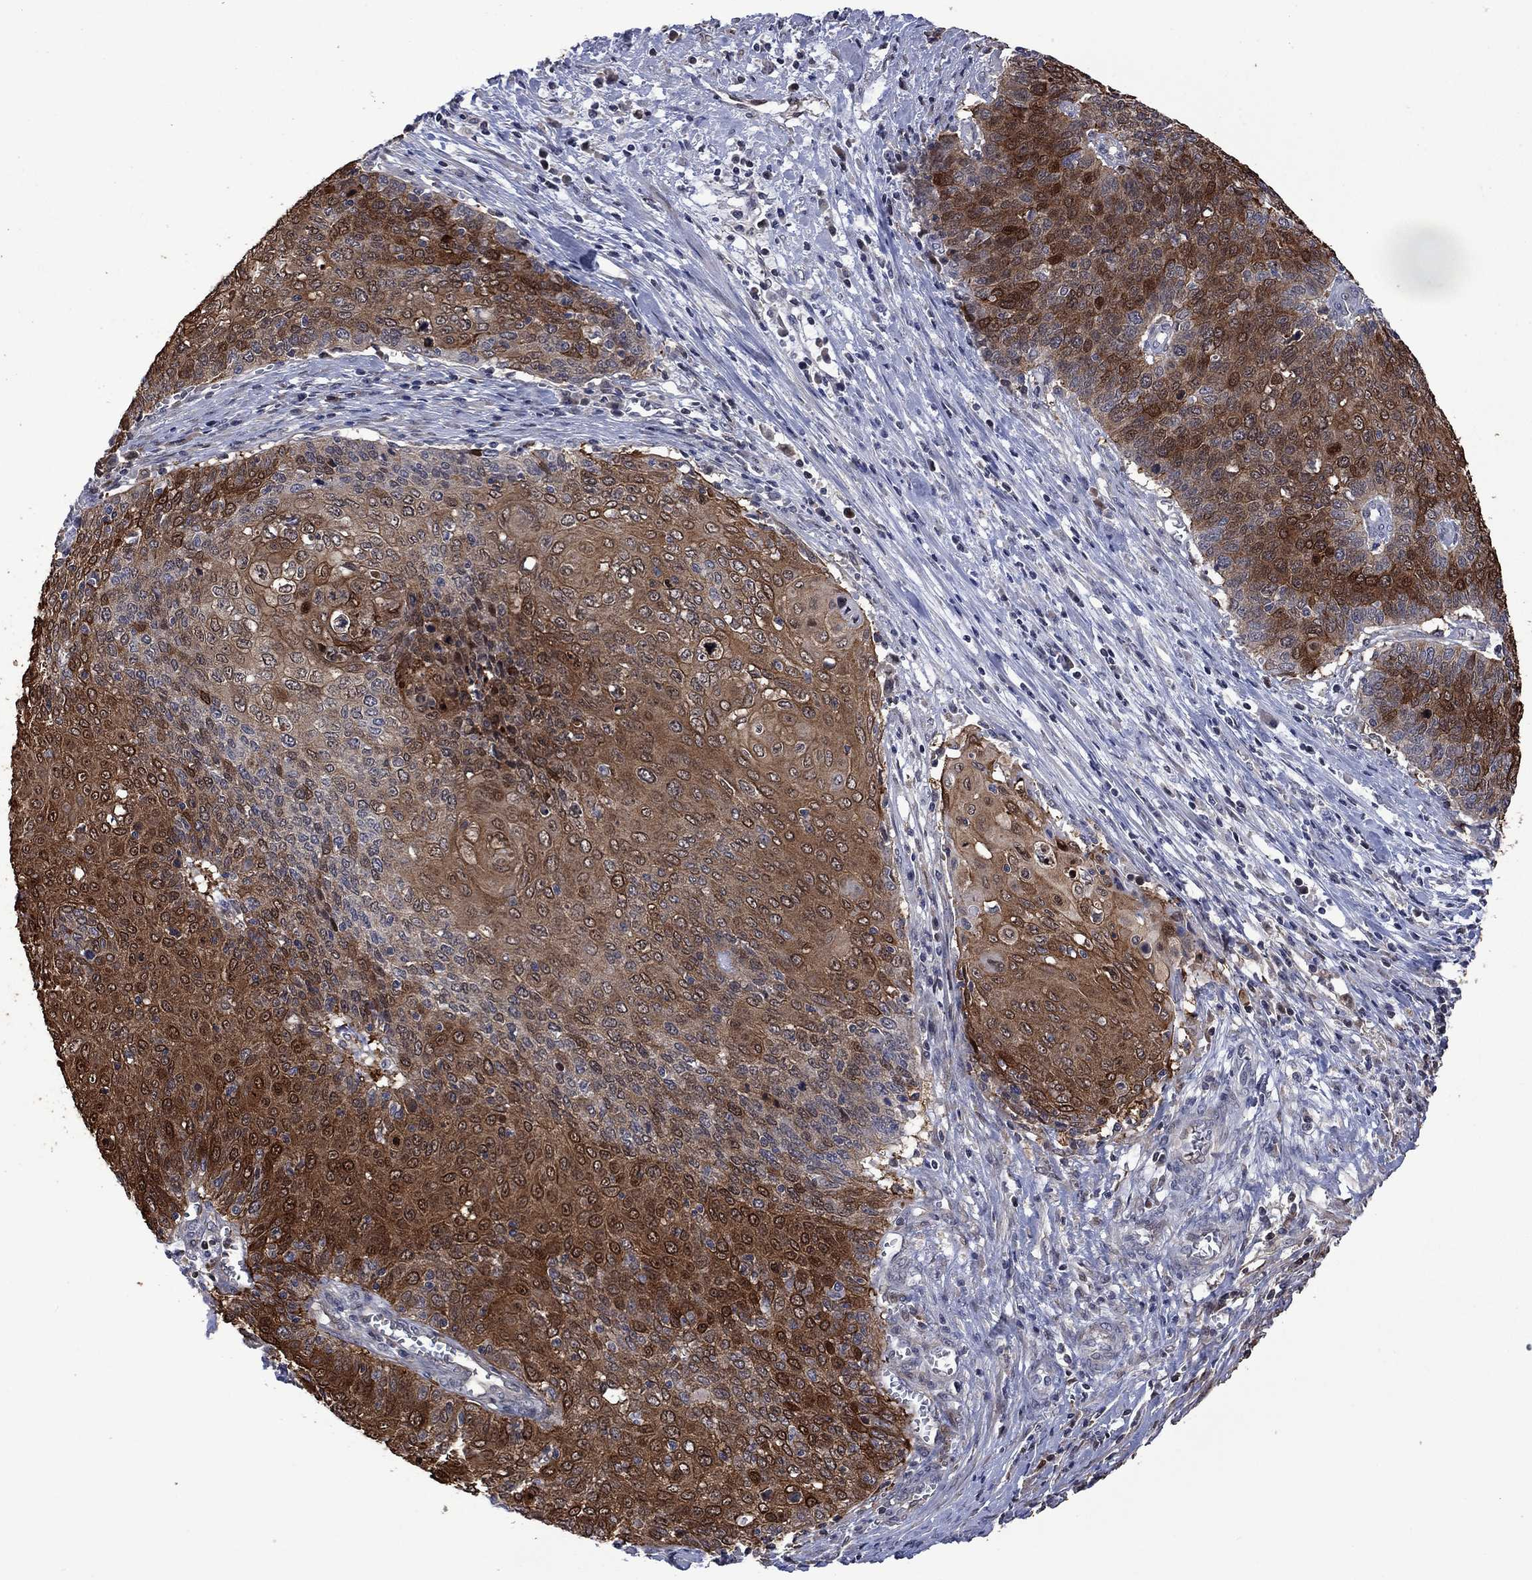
{"staining": {"intensity": "strong", "quantity": ">75%", "location": "cytoplasmic/membranous"}, "tissue": "cervical cancer", "cell_type": "Tumor cells", "image_type": "cancer", "snomed": [{"axis": "morphology", "description": "Squamous cell carcinoma, NOS"}, {"axis": "topography", "description": "Cervix"}], "caption": "Immunohistochemistry (IHC) photomicrograph of human squamous cell carcinoma (cervical) stained for a protein (brown), which shows high levels of strong cytoplasmic/membranous positivity in about >75% of tumor cells.", "gene": "AGL", "patient": {"sex": "female", "age": 39}}